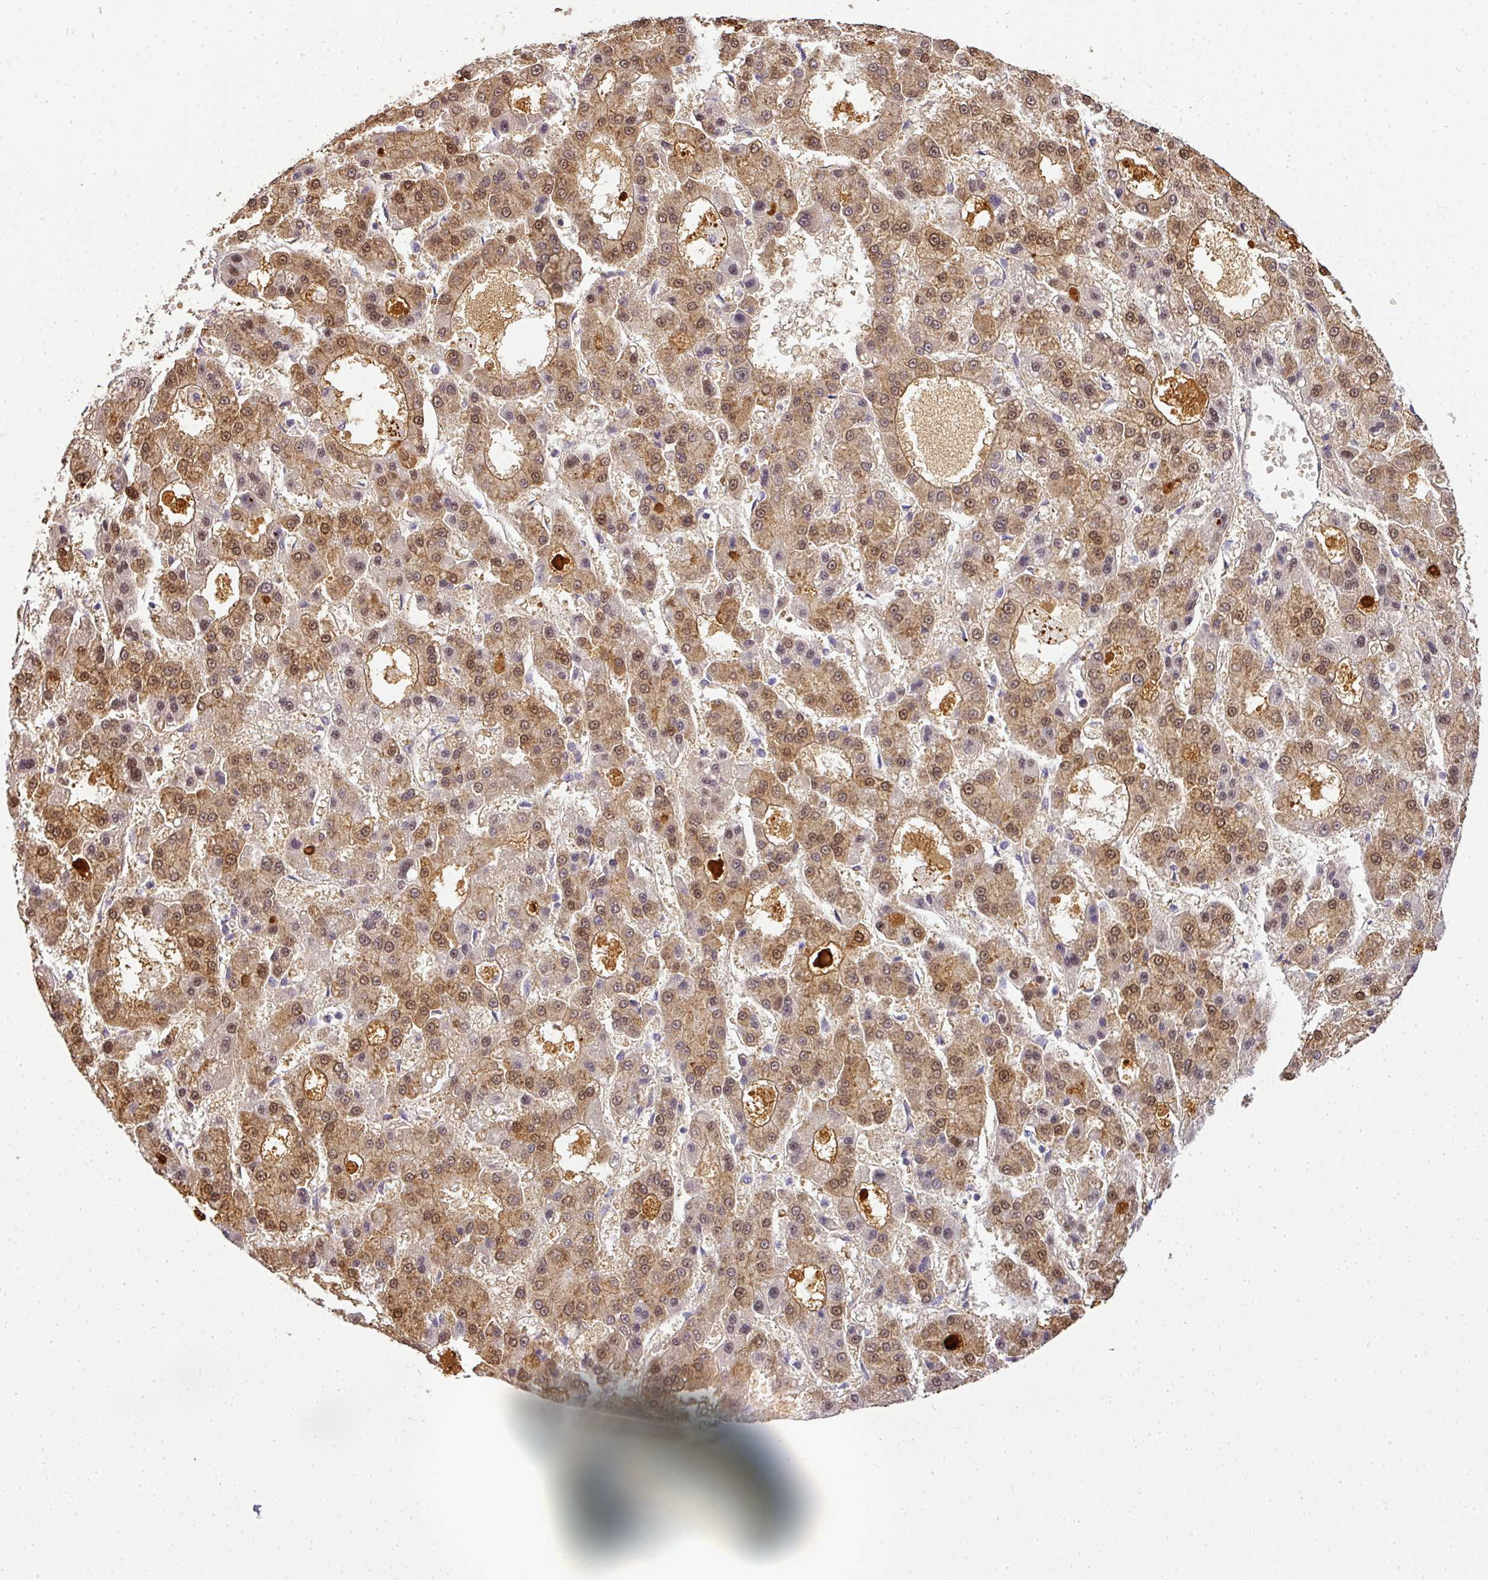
{"staining": {"intensity": "moderate", "quantity": ">75%", "location": "cytoplasmic/membranous,nuclear"}, "tissue": "liver cancer", "cell_type": "Tumor cells", "image_type": "cancer", "snomed": [{"axis": "morphology", "description": "Carcinoma, Hepatocellular, NOS"}, {"axis": "topography", "description": "Liver"}], "caption": "An image of human hepatocellular carcinoma (liver) stained for a protein exhibits moderate cytoplasmic/membranous and nuclear brown staining in tumor cells. (DAB (3,3'-diaminobenzidine) IHC with brightfield microscopy, high magnification).", "gene": "ADH5", "patient": {"sex": "male", "age": 70}}